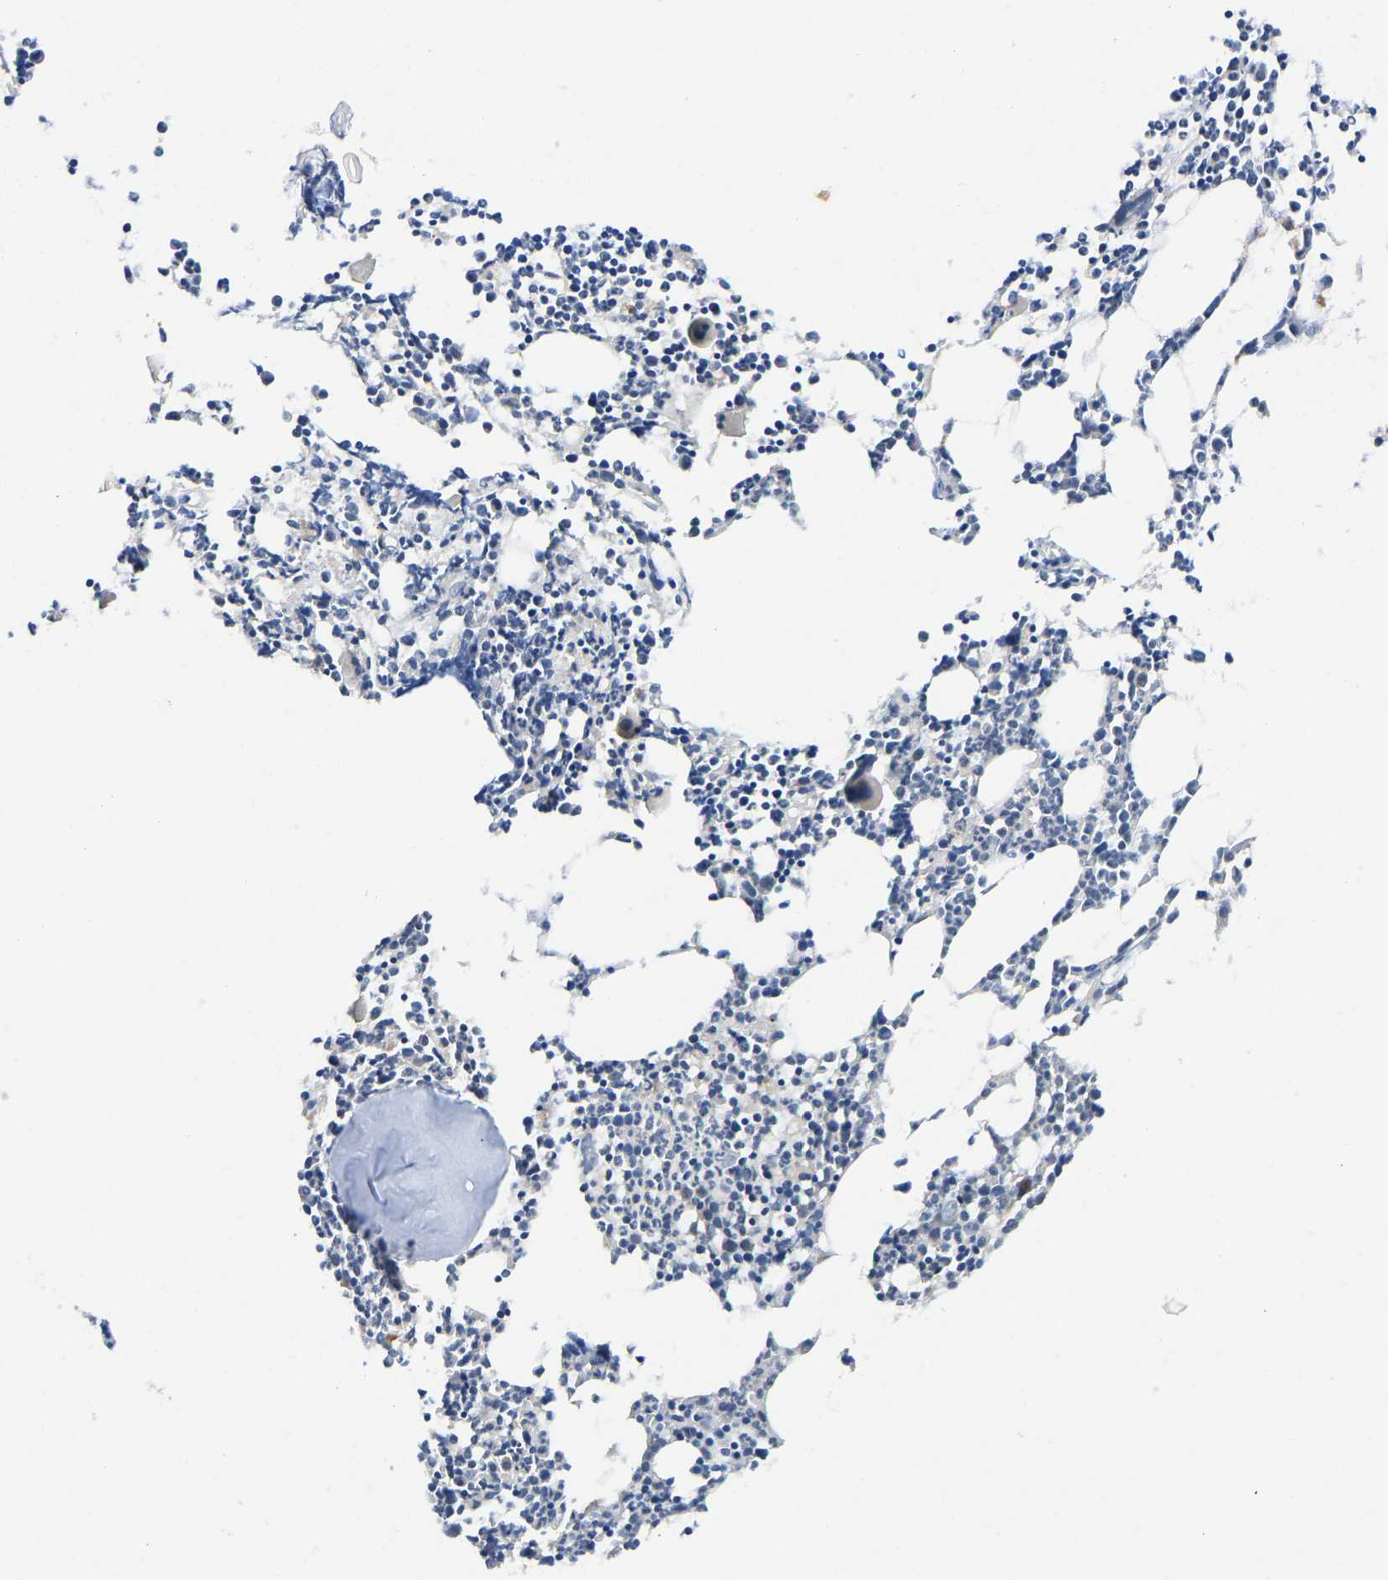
{"staining": {"intensity": "moderate", "quantity": "<25%", "location": "cytoplasmic/membranous"}, "tissue": "bone marrow", "cell_type": "Hematopoietic cells", "image_type": "normal", "snomed": [{"axis": "morphology", "description": "Normal tissue, NOS"}, {"axis": "morphology", "description": "Inflammation, NOS"}, {"axis": "topography", "description": "Bone marrow"}], "caption": "Brown immunohistochemical staining in benign human bone marrow exhibits moderate cytoplasmic/membranous expression in about <25% of hematopoietic cells.", "gene": "NDRG3", "patient": {"sex": "female", "age": 53}}